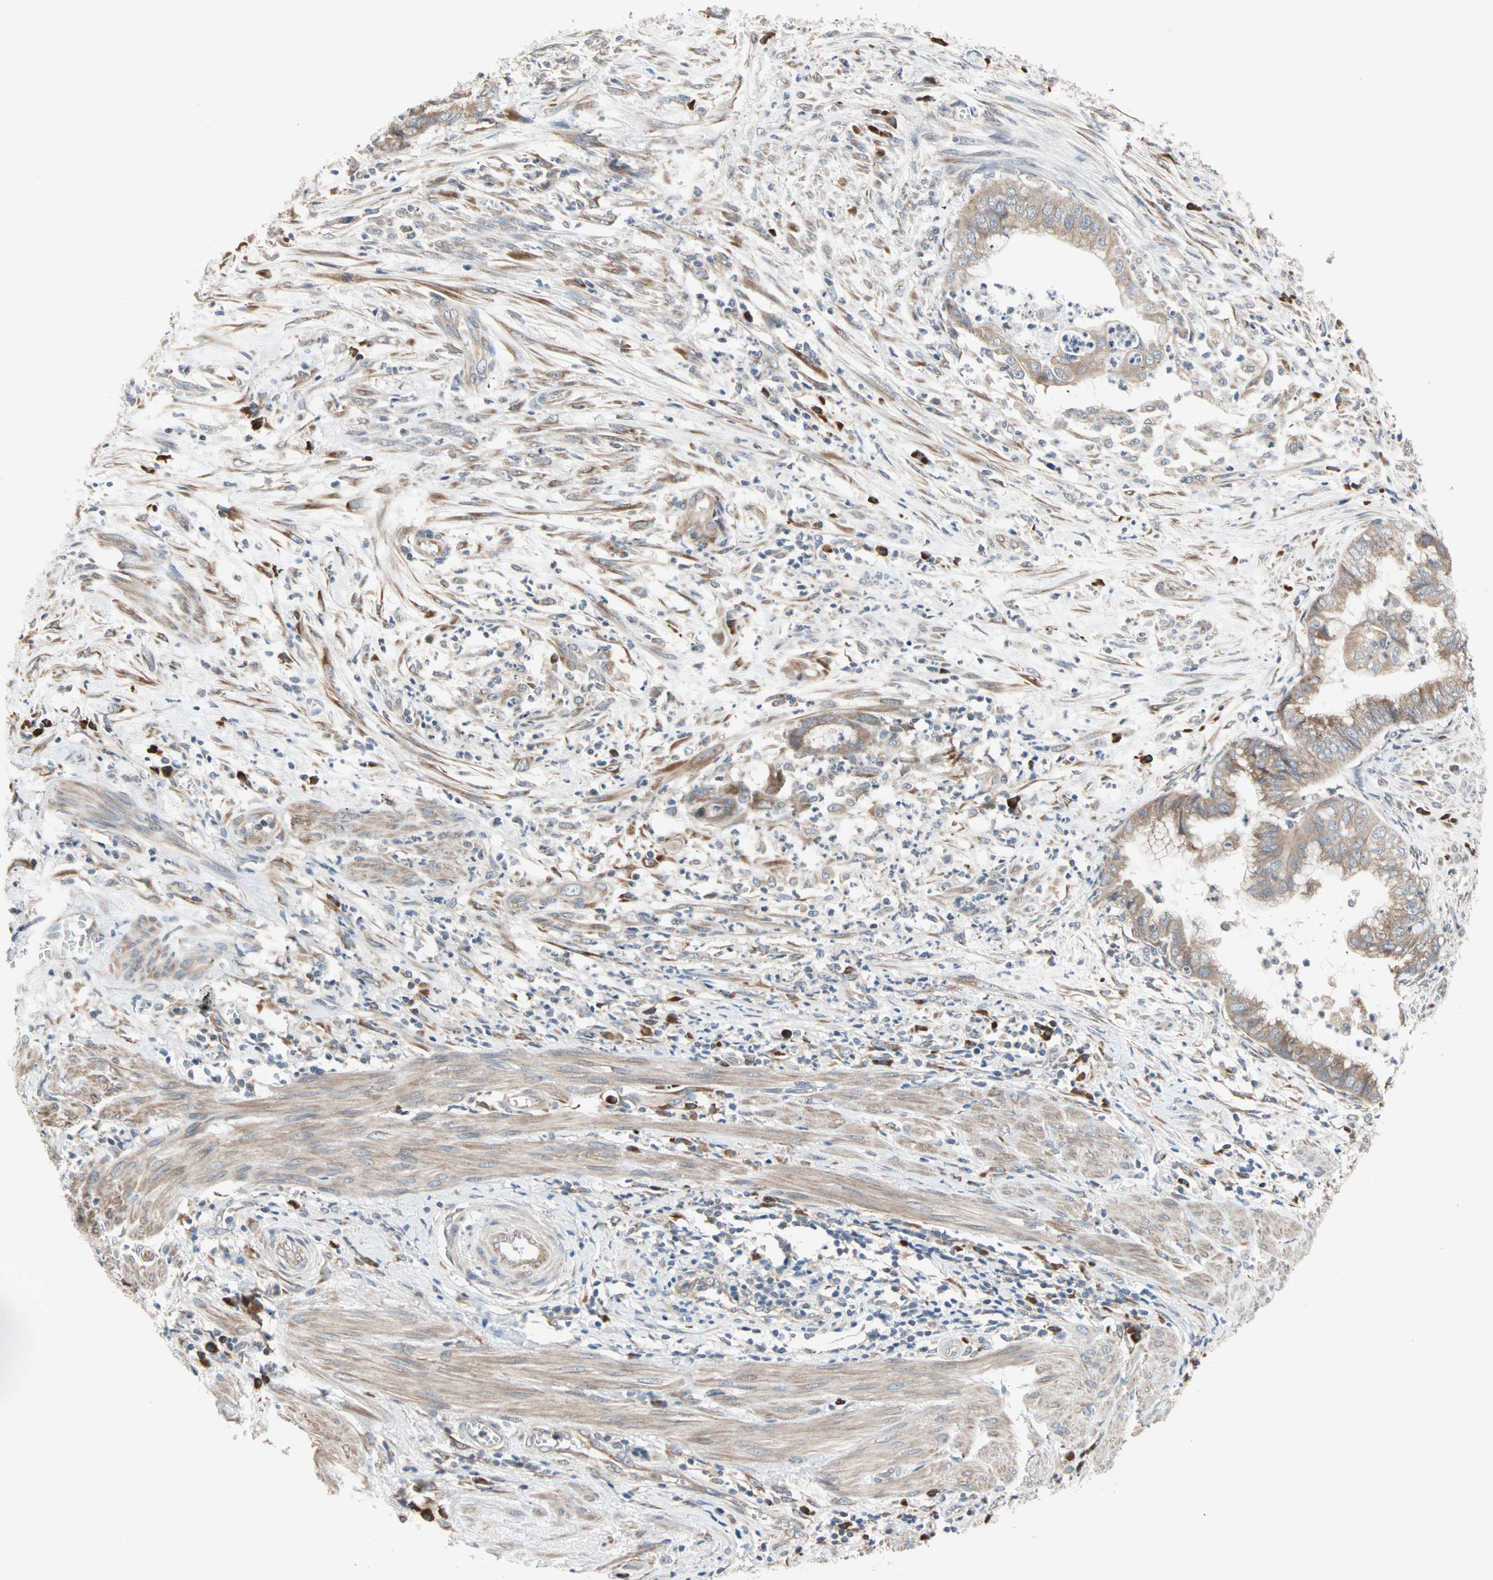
{"staining": {"intensity": "moderate", "quantity": ">75%", "location": "cytoplasmic/membranous"}, "tissue": "endometrial cancer", "cell_type": "Tumor cells", "image_type": "cancer", "snomed": [{"axis": "morphology", "description": "Necrosis, NOS"}, {"axis": "morphology", "description": "Adenocarcinoma, NOS"}, {"axis": "topography", "description": "Endometrium"}], "caption": "A micrograph of endometrial cancer (adenocarcinoma) stained for a protein shows moderate cytoplasmic/membranous brown staining in tumor cells. The protein of interest is stained brown, and the nuclei are stained in blue (DAB IHC with brightfield microscopy, high magnification).", "gene": "SAR1A", "patient": {"sex": "female", "age": 79}}